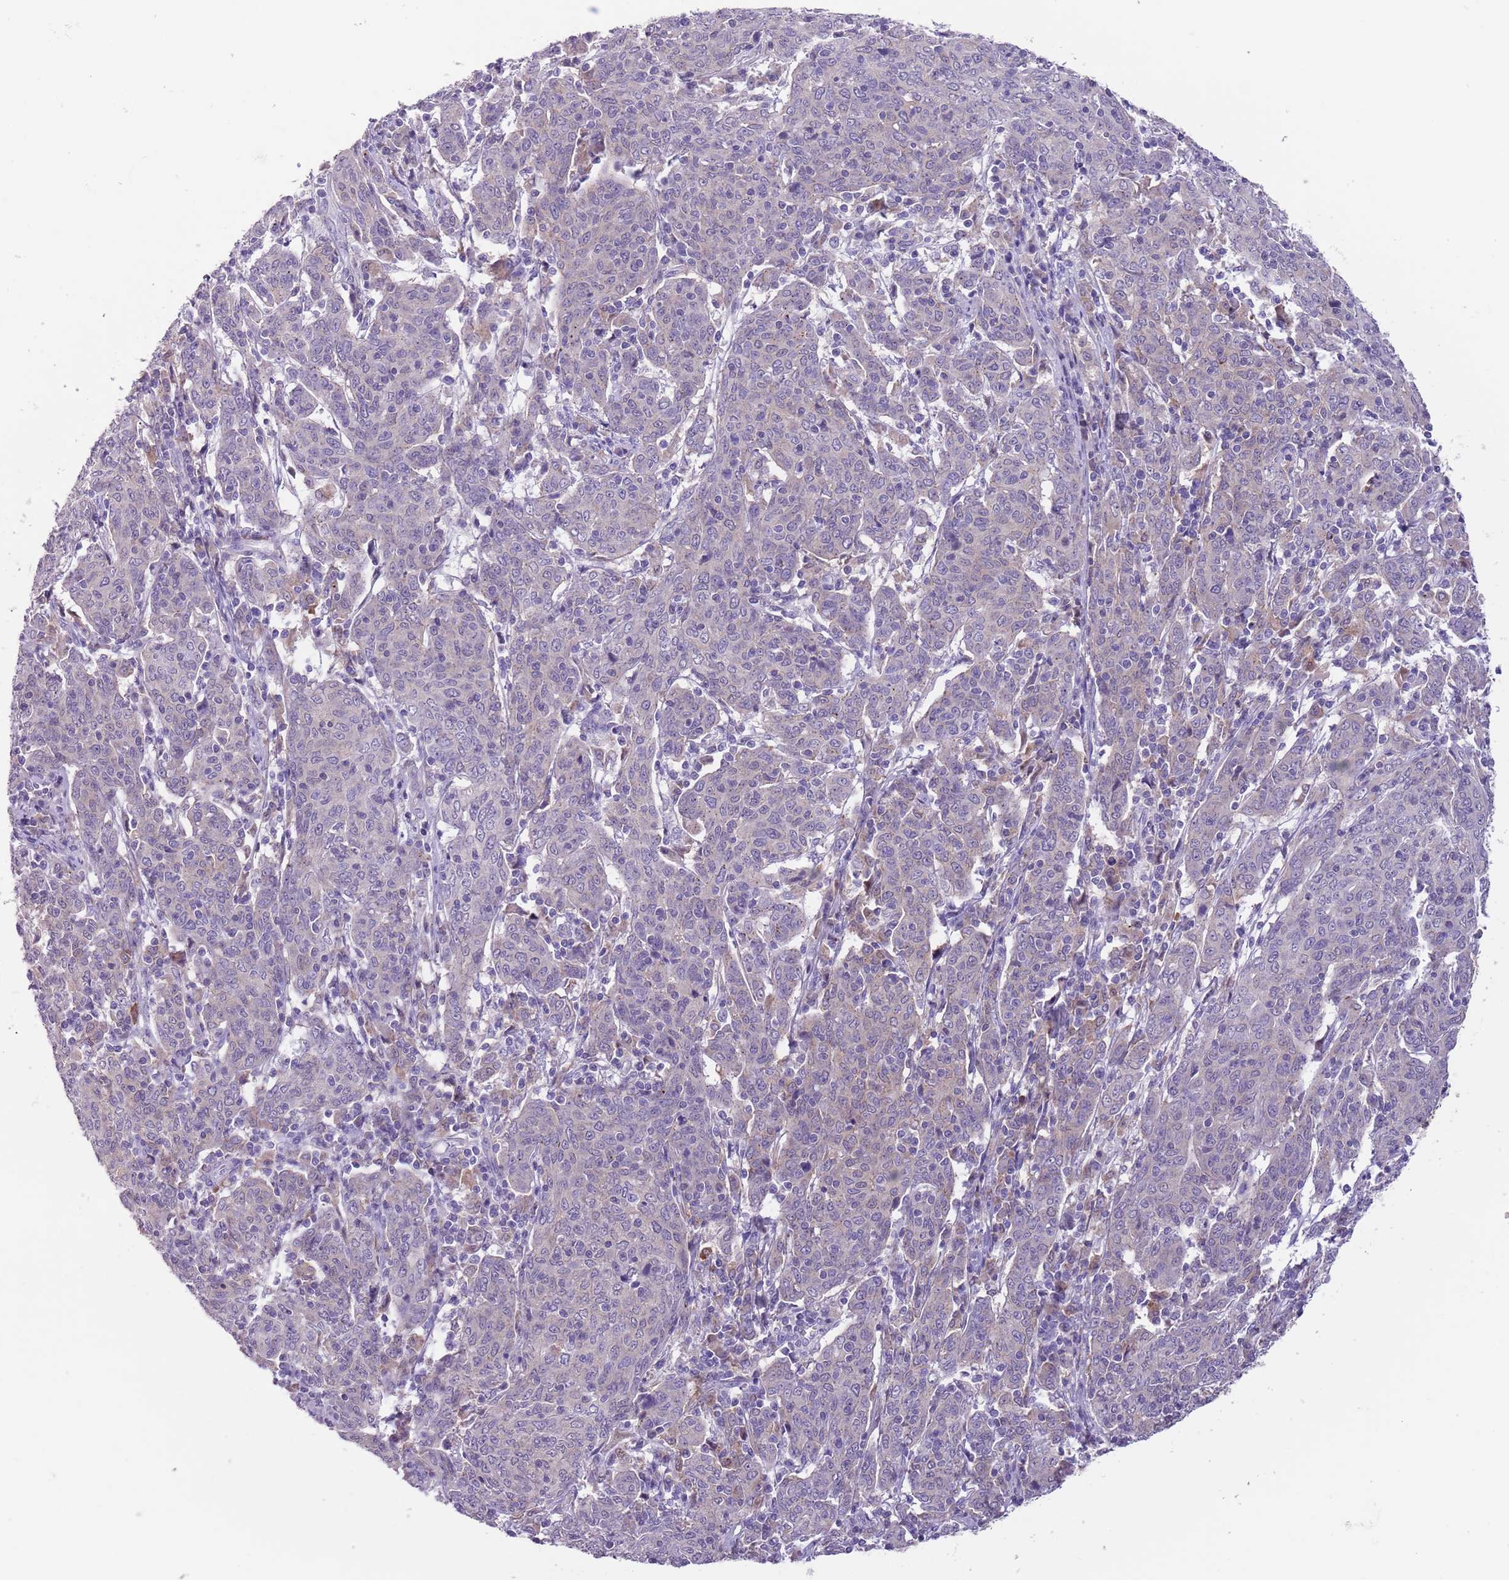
{"staining": {"intensity": "negative", "quantity": "none", "location": "none"}, "tissue": "cervical cancer", "cell_type": "Tumor cells", "image_type": "cancer", "snomed": [{"axis": "morphology", "description": "Squamous cell carcinoma, NOS"}, {"axis": "topography", "description": "Cervix"}], "caption": "DAB immunohistochemical staining of human squamous cell carcinoma (cervical) exhibits no significant positivity in tumor cells. Nuclei are stained in blue.", "gene": "PFKFB2", "patient": {"sex": "female", "age": 67}}